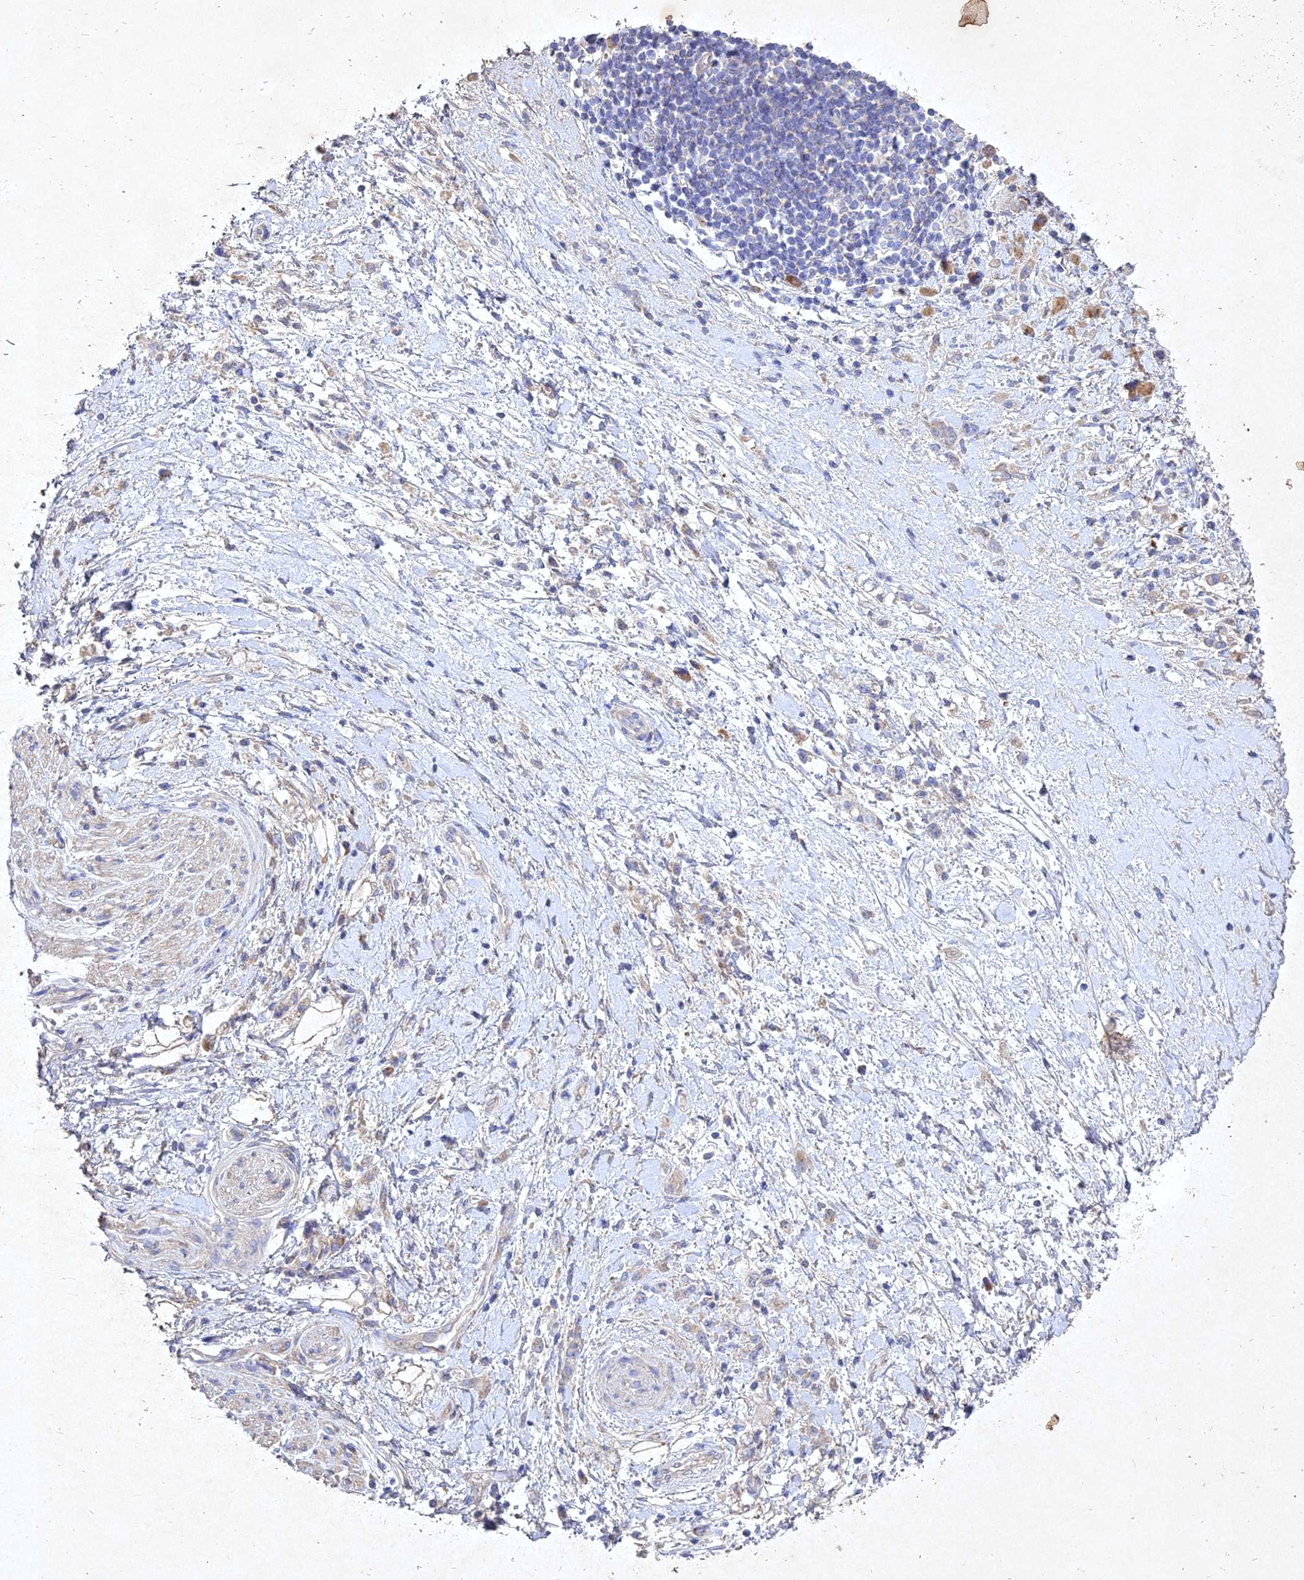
{"staining": {"intensity": "negative", "quantity": "none", "location": "none"}, "tissue": "stomach cancer", "cell_type": "Tumor cells", "image_type": "cancer", "snomed": [{"axis": "morphology", "description": "Adenocarcinoma, NOS"}, {"axis": "topography", "description": "Stomach"}], "caption": "Photomicrograph shows no significant protein staining in tumor cells of stomach cancer (adenocarcinoma).", "gene": "NDUFV1", "patient": {"sex": "female", "age": 60}}